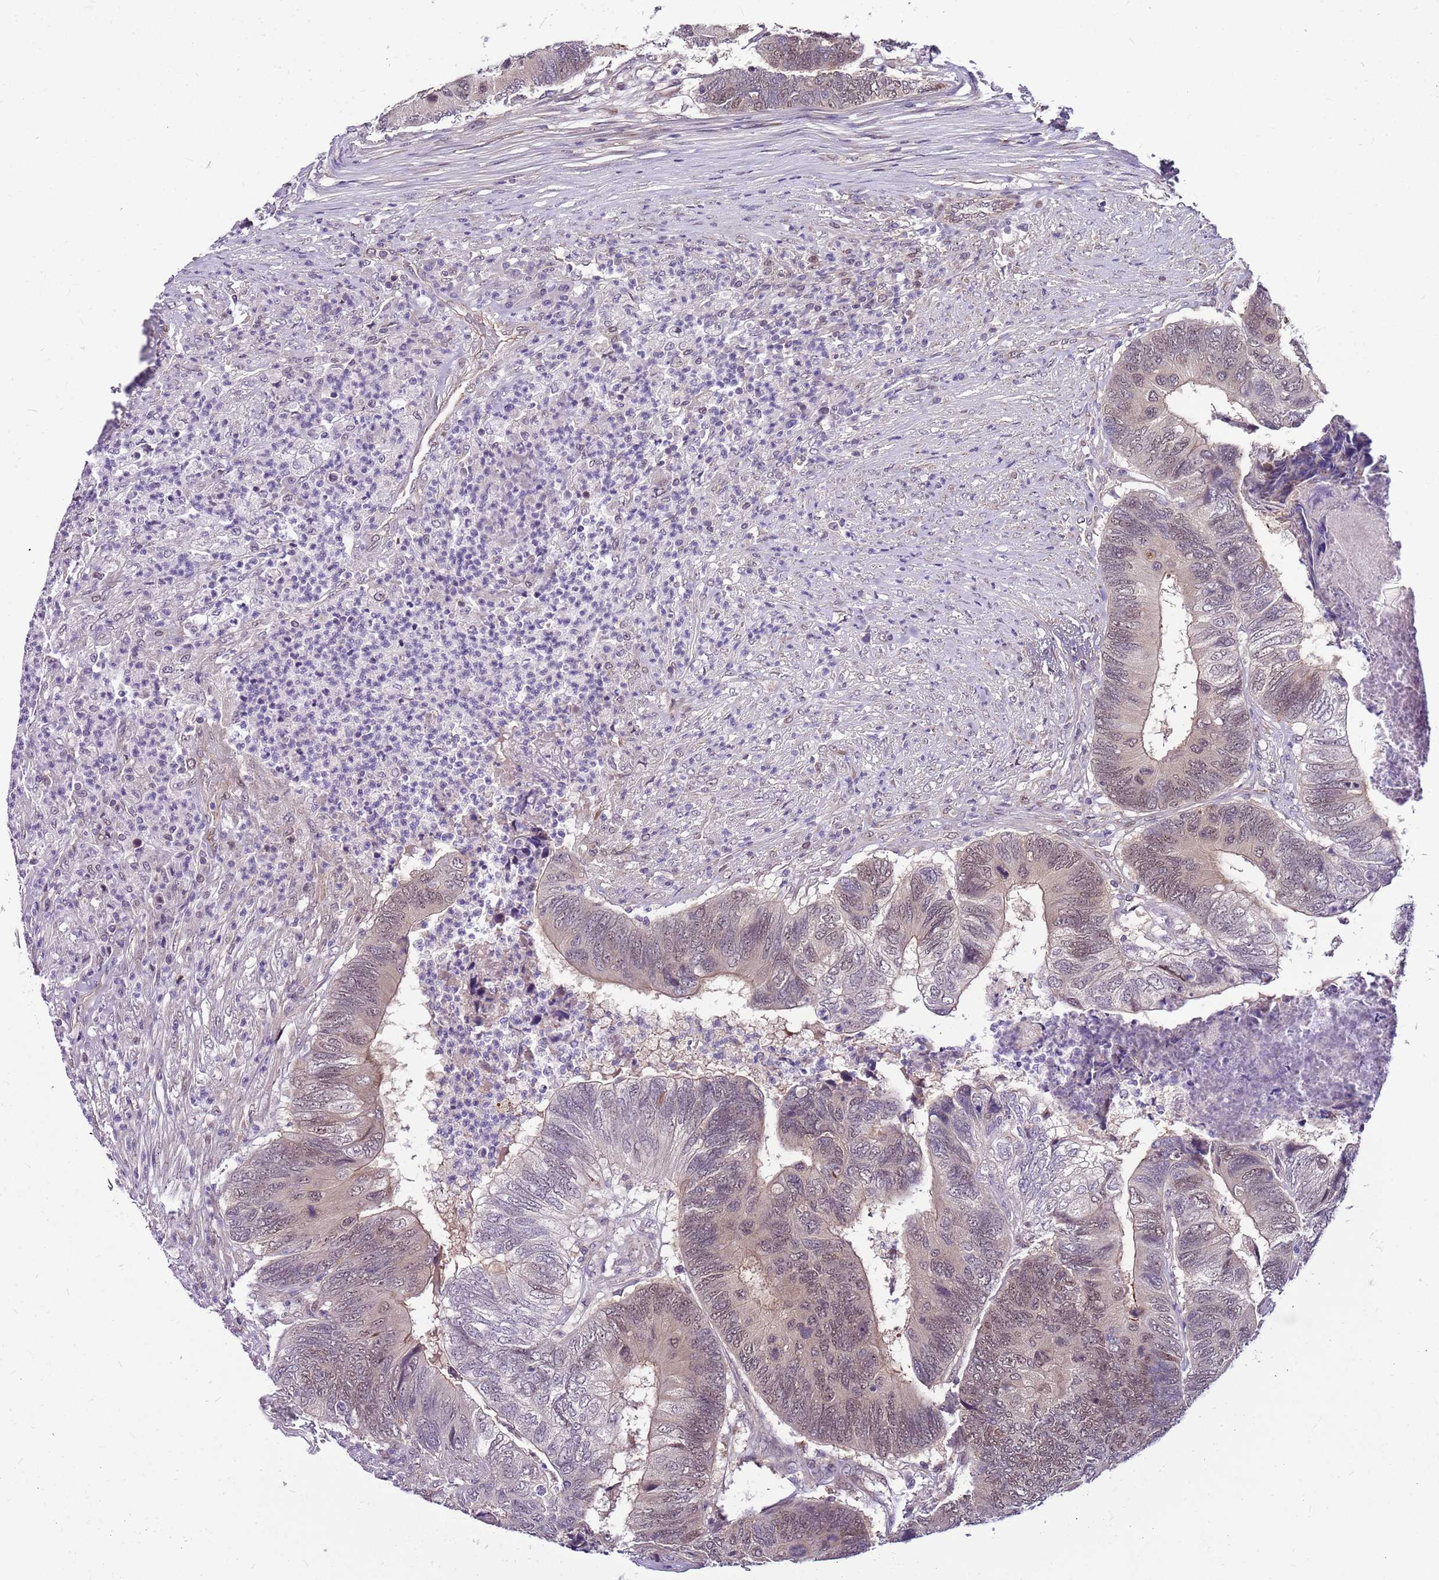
{"staining": {"intensity": "moderate", "quantity": "<25%", "location": "nuclear"}, "tissue": "colorectal cancer", "cell_type": "Tumor cells", "image_type": "cancer", "snomed": [{"axis": "morphology", "description": "Adenocarcinoma, NOS"}, {"axis": "topography", "description": "Colon"}], "caption": "Protein expression analysis of colorectal adenocarcinoma displays moderate nuclear expression in approximately <25% of tumor cells. (Brightfield microscopy of DAB IHC at high magnification).", "gene": "POLE3", "patient": {"sex": "female", "age": 67}}